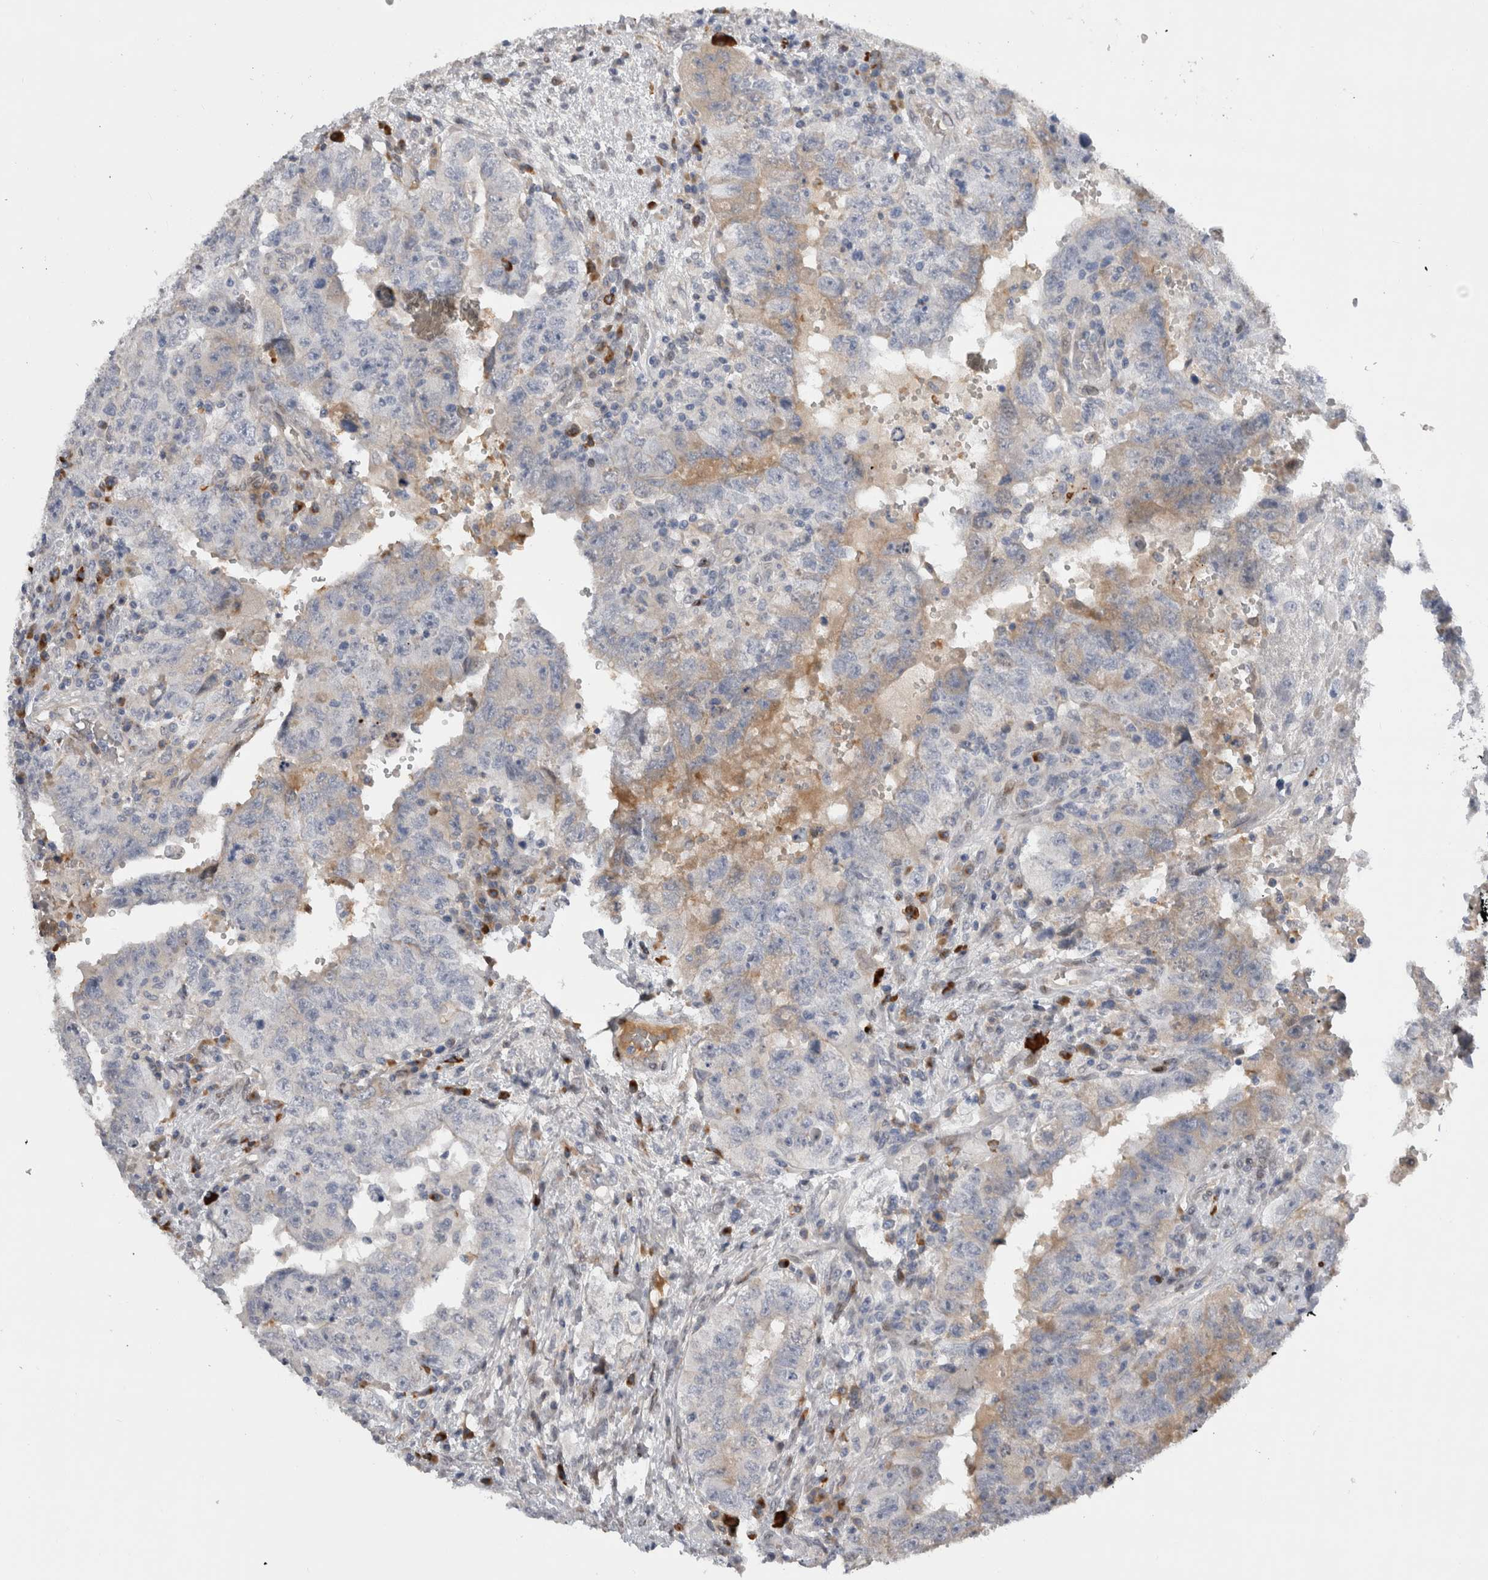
{"staining": {"intensity": "negative", "quantity": "none", "location": "none"}, "tissue": "testis cancer", "cell_type": "Tumor cells", "image_type": "cancer", "snomed": [{"axis": "morphology", "description": "Carcinoma, Embryonal, NOS"}, {"axis": "topography", "description": "Testis"}], "caption": "The immunohistochemistry (IHC) histopathology image has no significant positivity in tumor cells of embryonal carcinoma (testis) tissue. Nuclei are stained in blue.", "gene": "DMTN", "patient": {"sex": "male", "age": 26}}